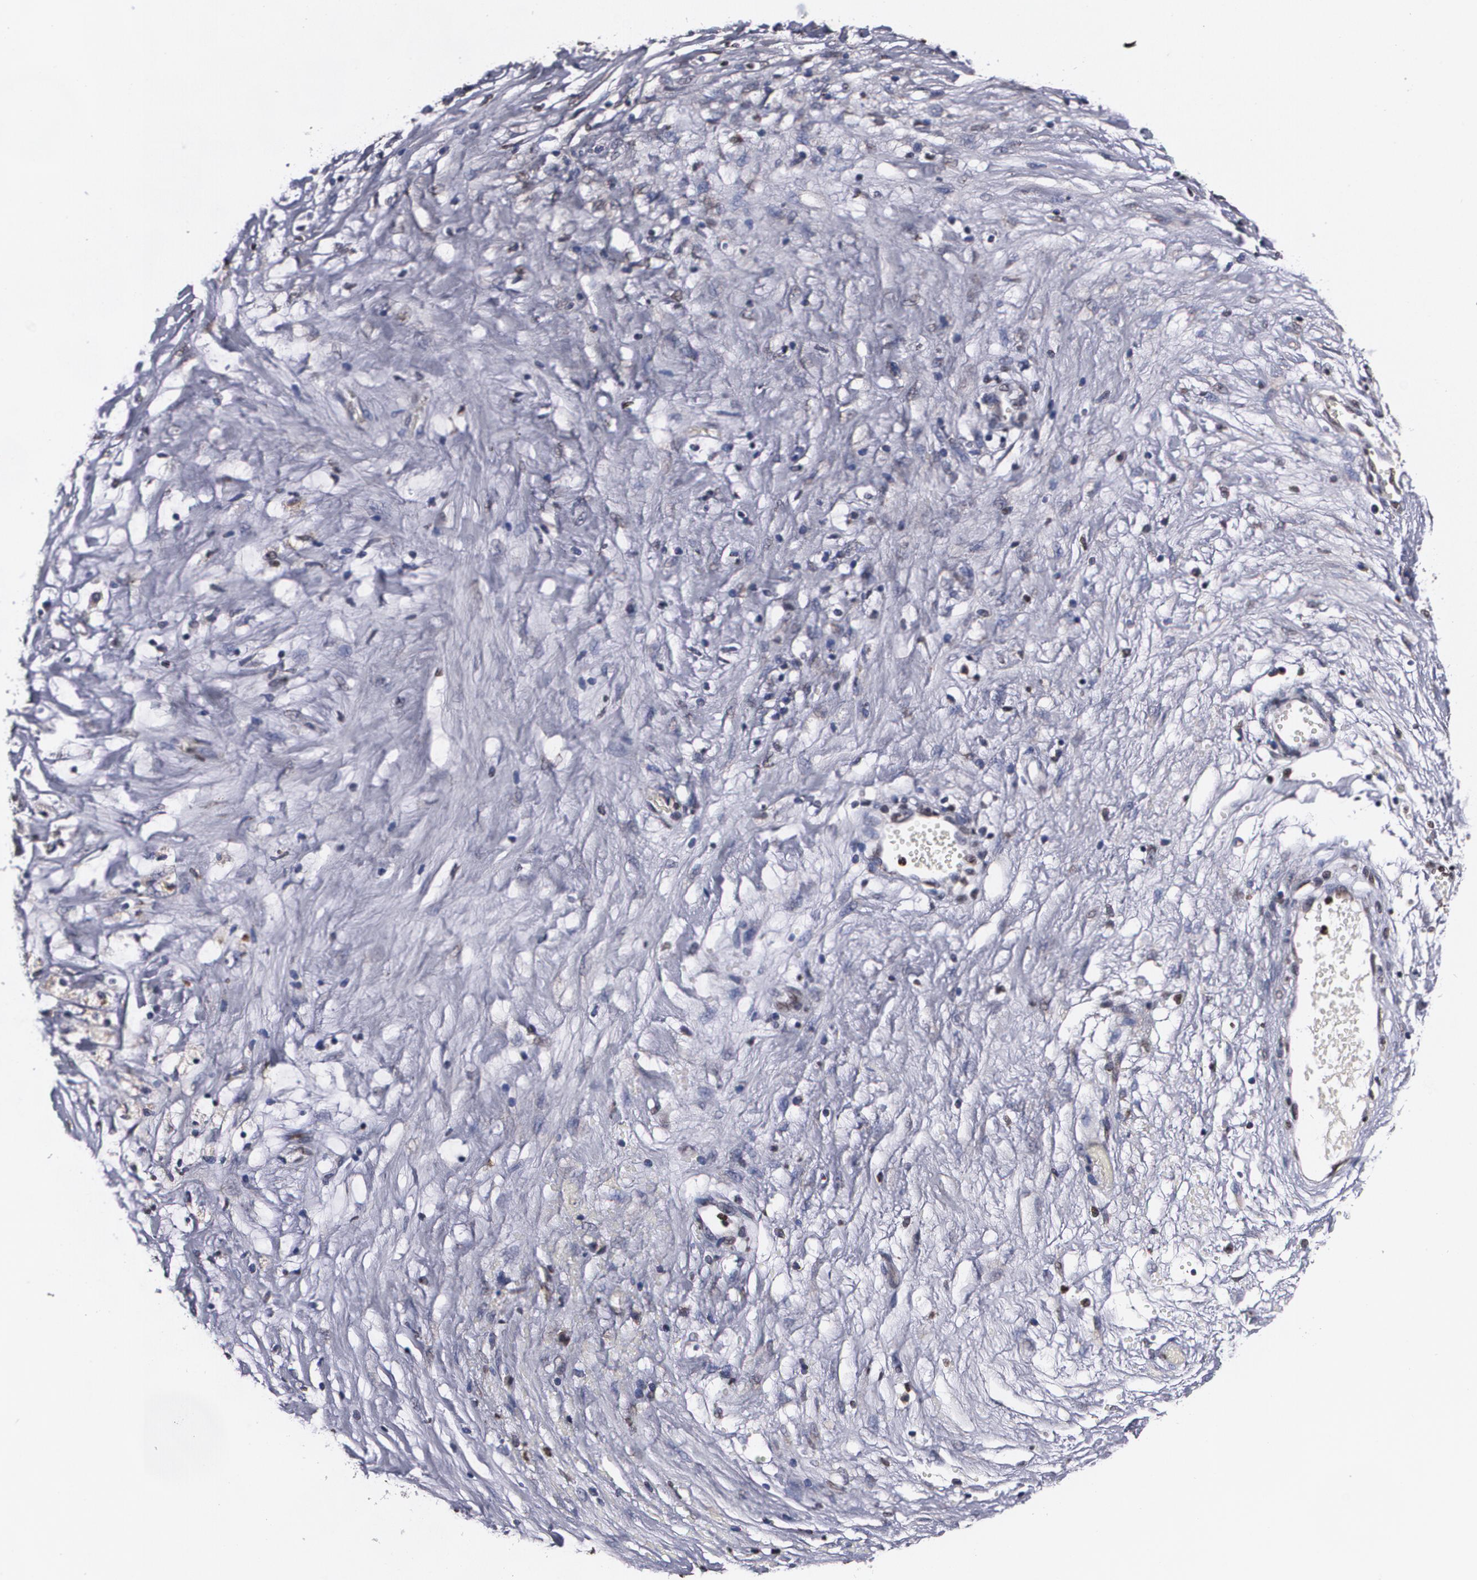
{"staining": {"intensity": "negative", "quantity": "none", "location": "none"}, "tissue": "ovarian cancer", "cell_type": "Tumor cells", "image_type": "cancer", "snomed": [{"axis": "morphology", "description": "Carcinoma, endometroid"}, {"axis": "topography", "description": "Ovary"}], "caption": "Tumor cells show no significant protein staining in ovarian cancer (endometroid carcinoma). The staining is performed using DAB (3,3'-diaminobenzidine) brown chromogen with nuclei counter-stained in using hematoxylin.", "gene": "MVP", "patient": {"sex": "female", "age": 42}}